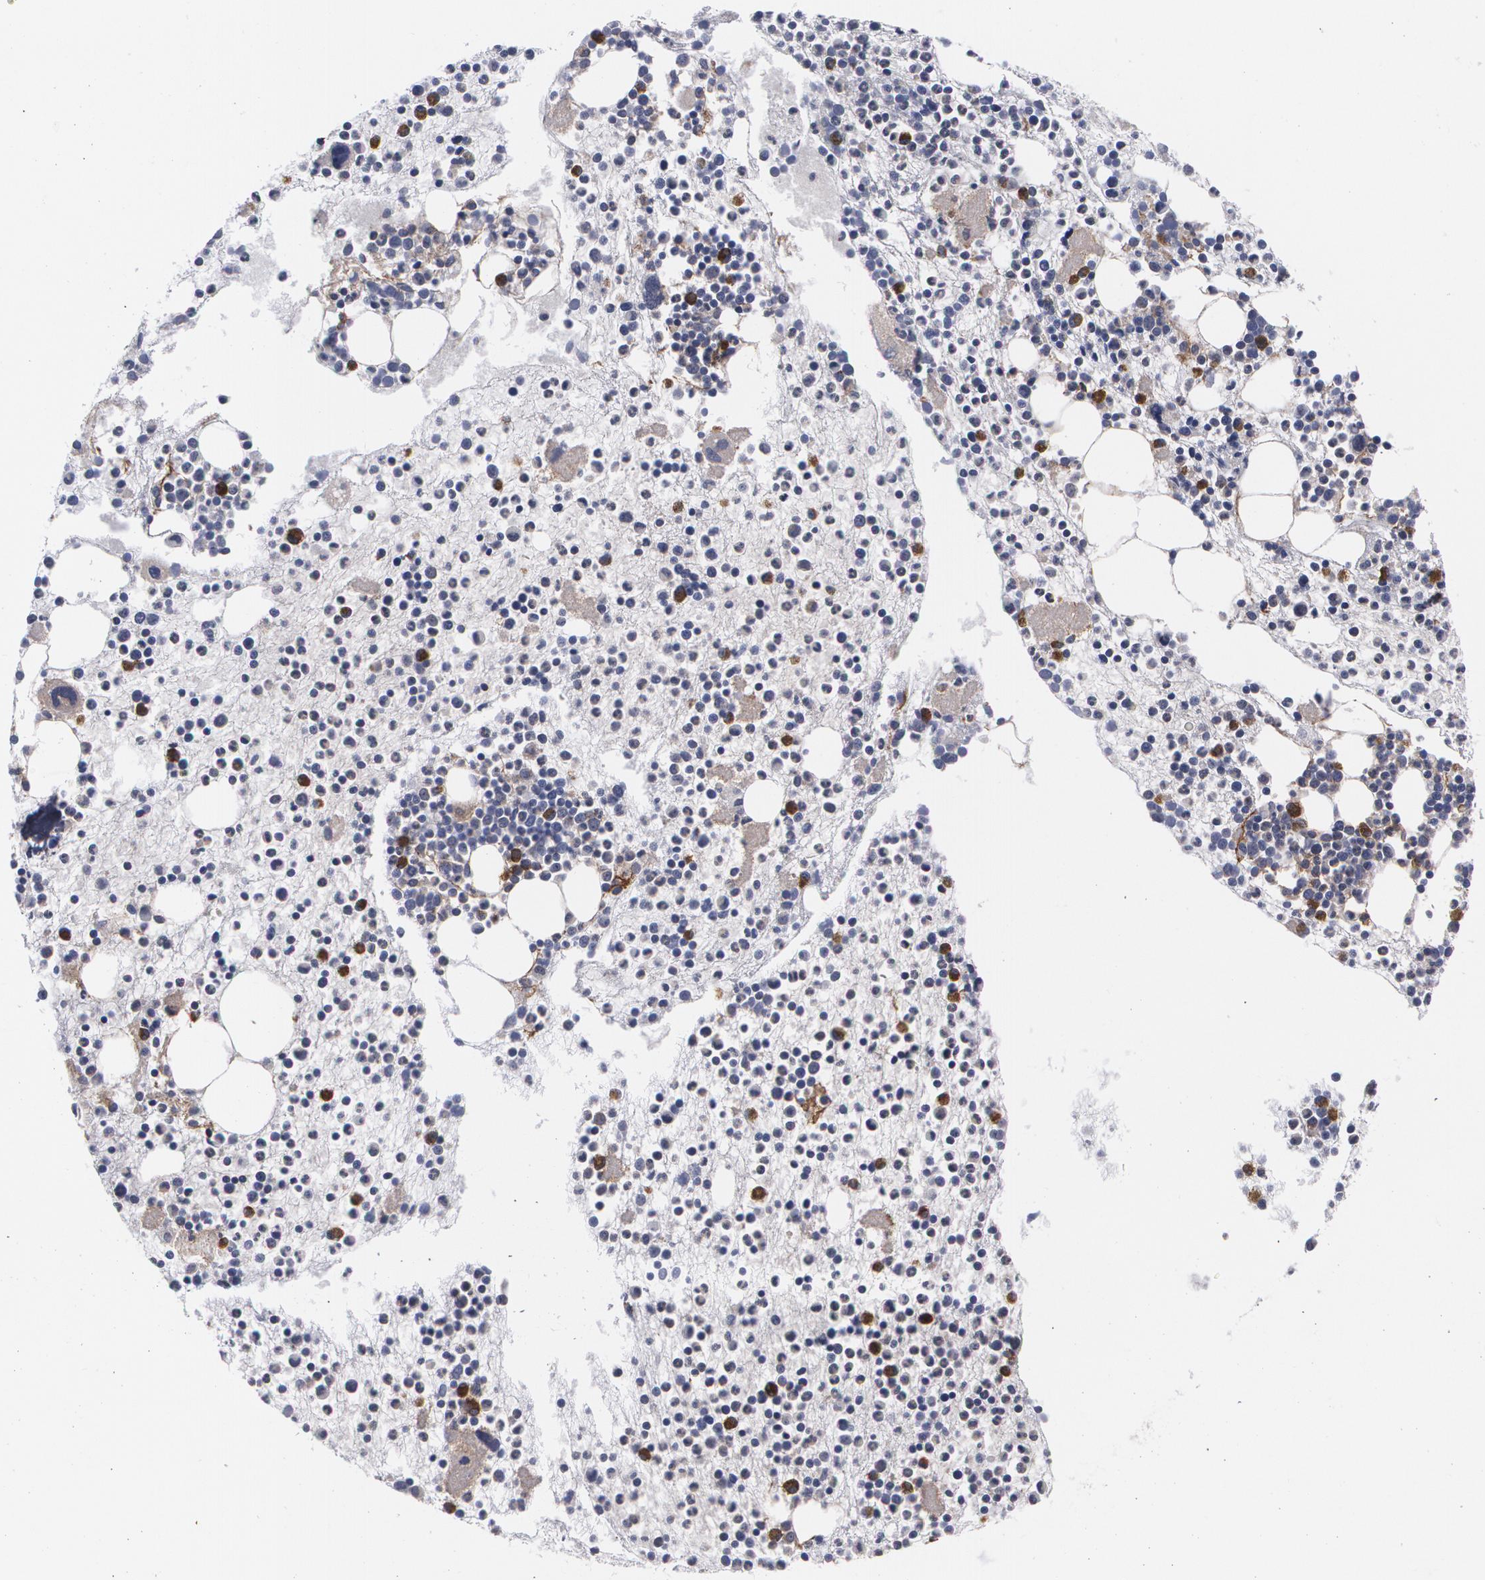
{"staining": {"intensity": "weak", "quantity": "<25%", "location": "cytoplasmic/membranous"}, "tissue": "bone marrow", "cell_type": "Hematopoietic cells", "image_type": "normal", "snomed": [{"axis": "morphology", "description": "Normal tissue, NOS"}, {"axis": "topography", "description": "Bone marrow"}], "caption": "Human bone marrow stained for a protein using immunohistochemistry (IHC) displays no positivity in hematopoietic cells.", "gene": "BMP6", "patient": {"sex": "male", "age": 15}}